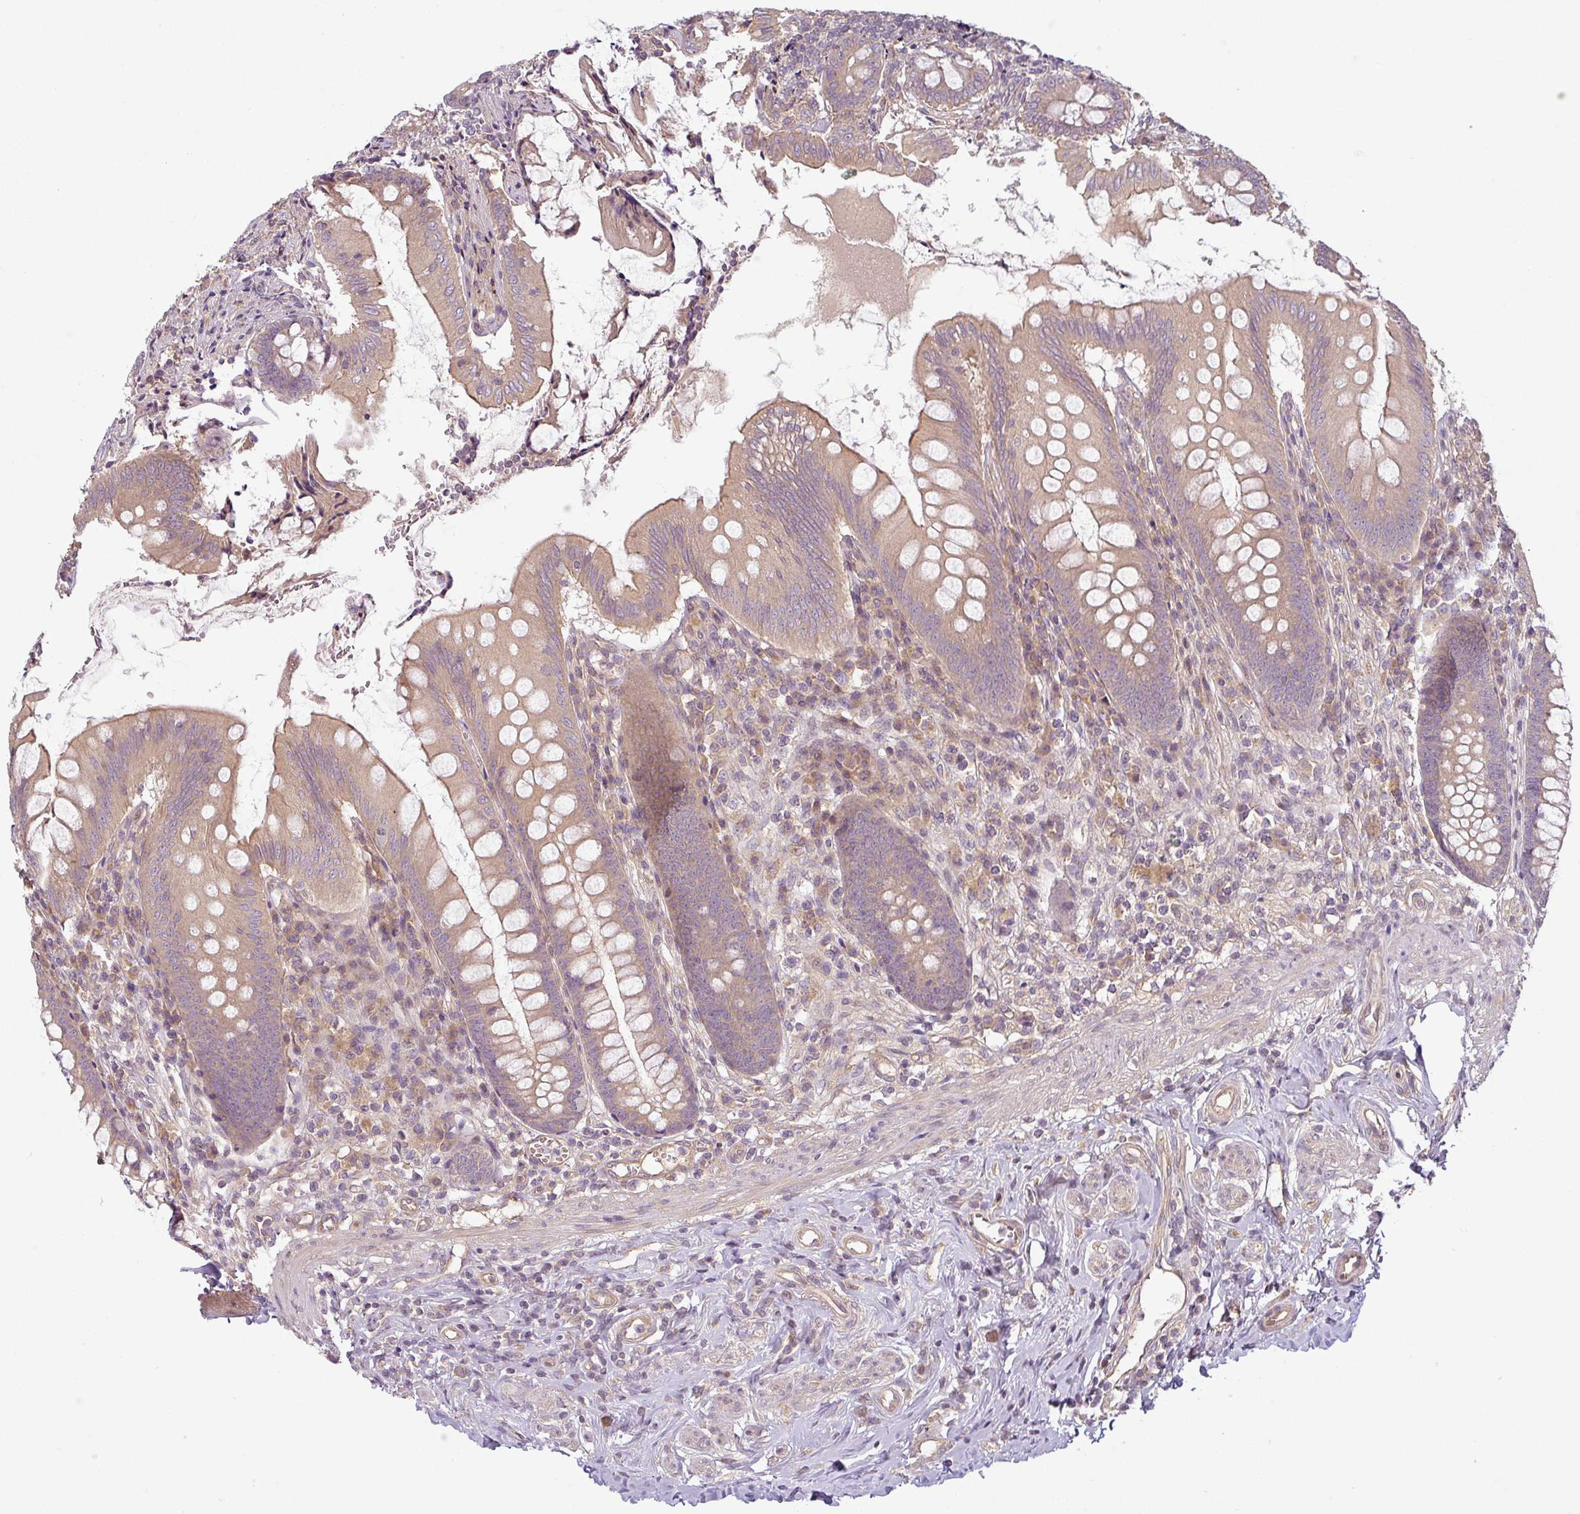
{"staining": {"intensity": "moderate", "quantity": ">75%", "location": "cytoplasmic/membranous"}, "tissue": "appendix", "cell_type": "Glandular cells", "image_type": "normal", "snomed": [{"axis": "morphology", "description": "Normal tissue, NOS"}, {"axis": "topography", "description": "Appendix"}], "caption": "Brown immunohistochemical staining in unremarkable appendix shows moderate cytoplasmic/membranous staining in about >75% of glandular cells.", "gene": "RNF31", "patient": {"sex": "female", "age": 51}}